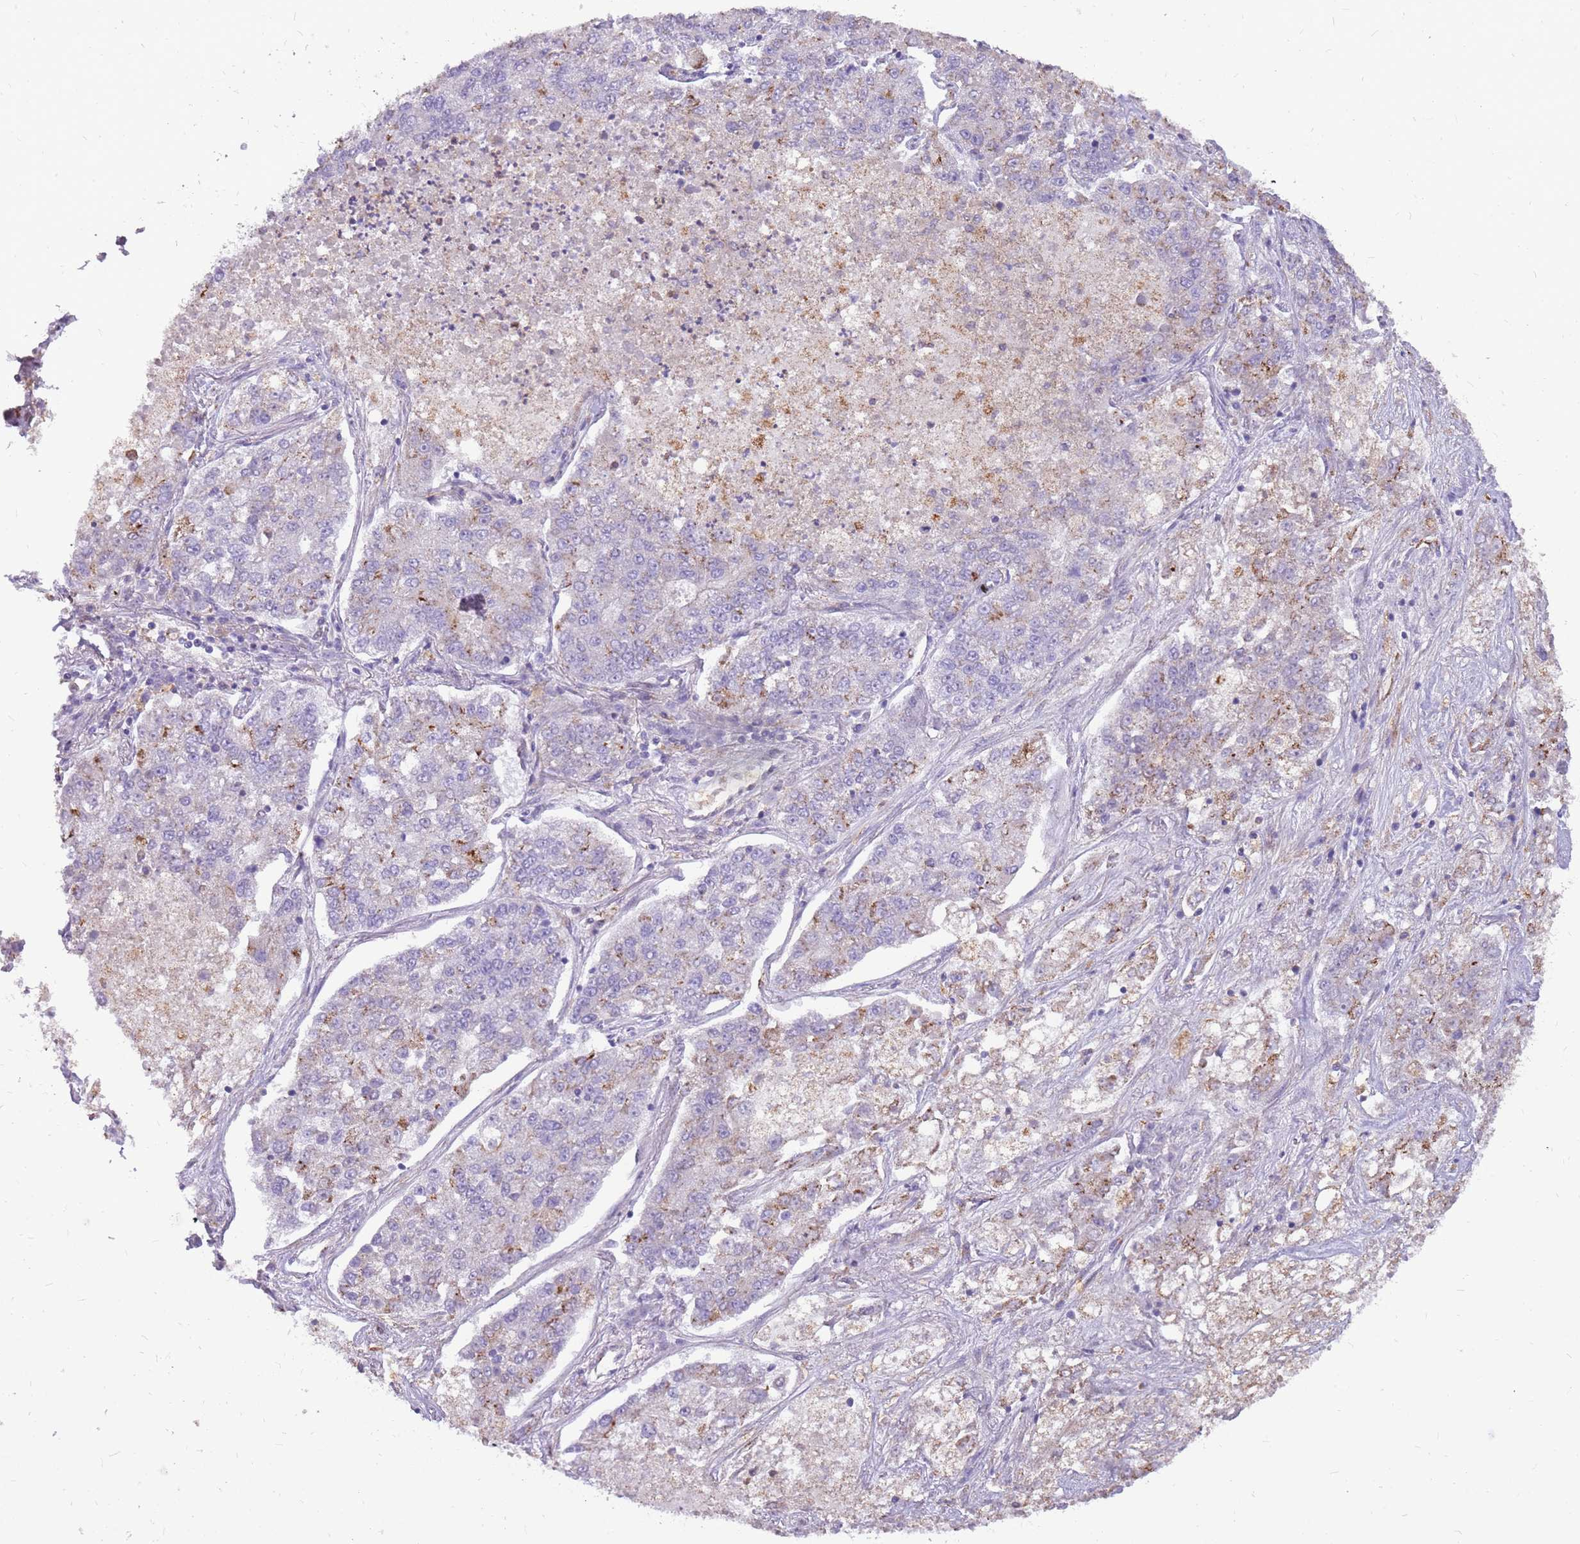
{"staining": {"intensity": "weak", "quantity": "25%-75%", "location": "cytoplasmic/membranous"}, "tissue": "lung cancer", "cell_type": "Tumor cells", "image_type": "cancer", "snomed": [{"axis": "morphology", "description": "Adenocarcinoma, NOS"}, {"axis": "topography", "description": "Lung"}], "caption": "Adenocarcinoma (lung) tissue displays weak cytoplasmic/membranous positivity in approximately 25%-75% of tumor cells, visualized by immunohistochemistry.", "gene": "PCNX1", "patient": {"sex": "male", "age": 49}}